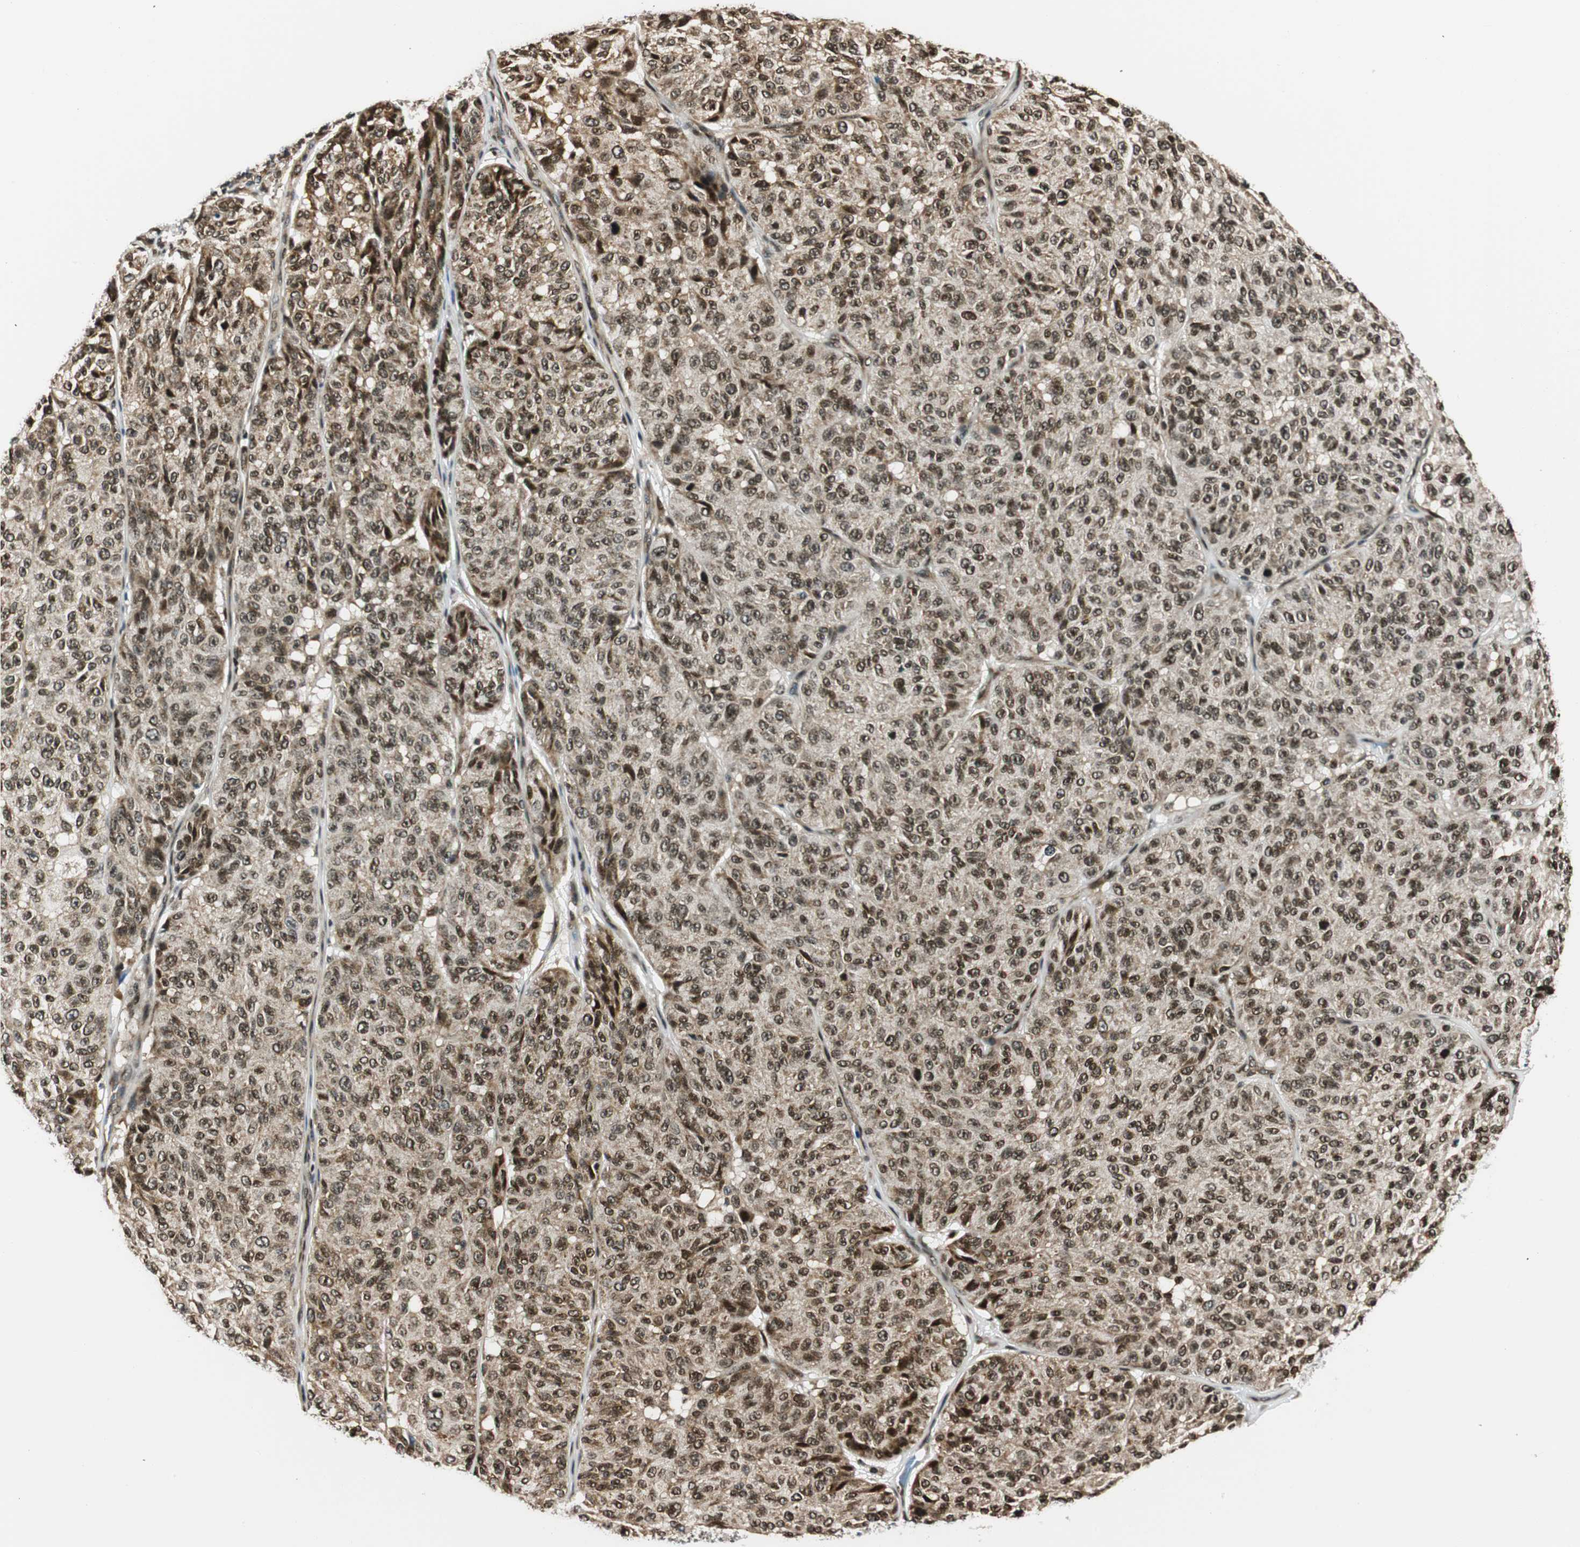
{"staining": {"intensity": "moderate", "quantity": ">75%", "location": "nuclear"}, "tissue": "melanoma", "cell_type": "Tumor cells", "image_type": "cancer", "snomed": [{"axis": "morphology", "description": "Malignant melanoma, NOS"}, {"axis": "topography", "description": "Skin"}], "caption": "Melanoma tissue shows moderate nuclear expression in about >75% of tumor cells, visualized by immunohistochemistry.", "gene": "RING1", "patient": {"sex": "female", "age": 46}}